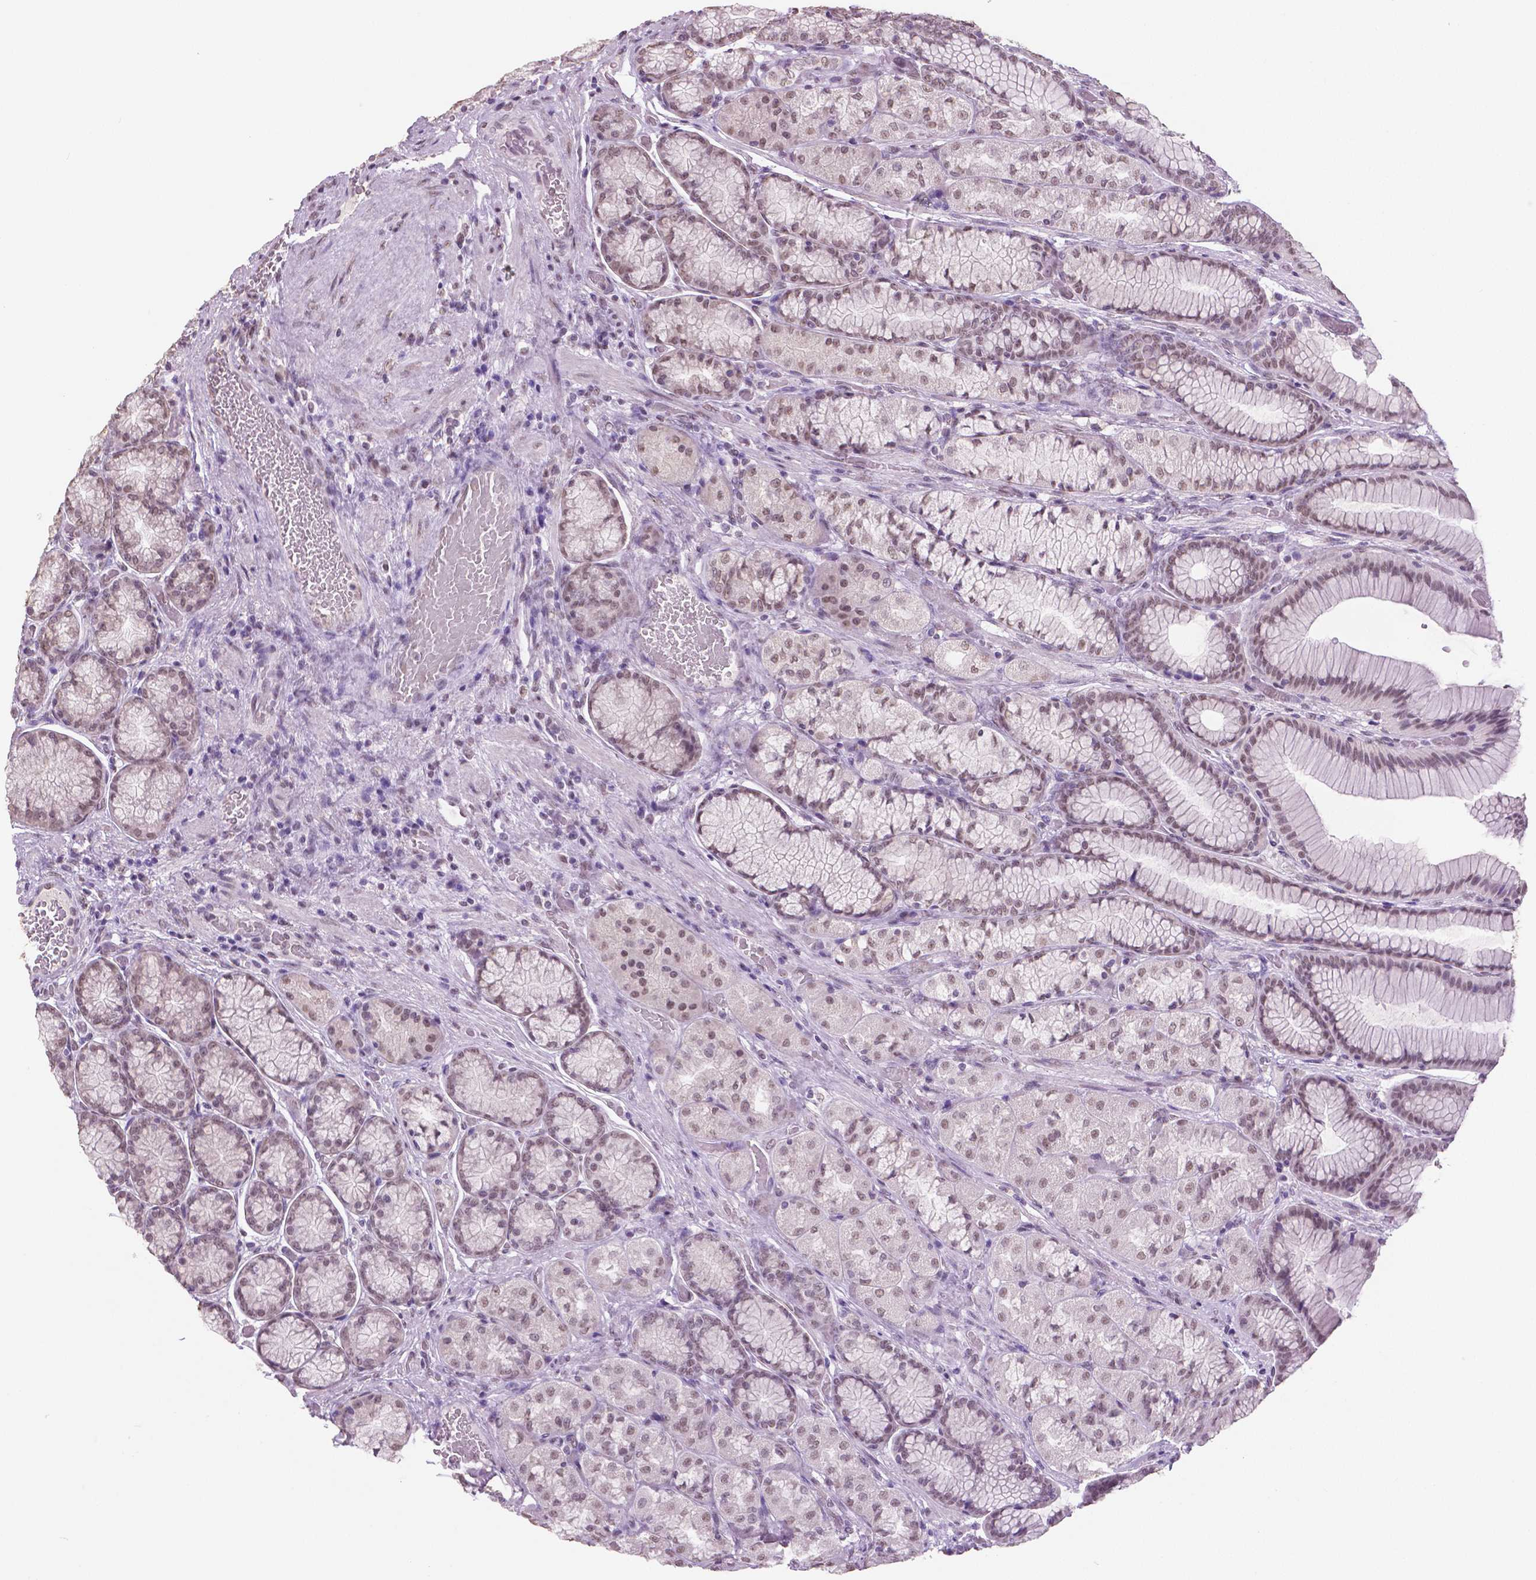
{"staining": {"intensity": "weak", "quantity": "25%-75%", "location": "cytoplasmic/membranous,nuclear"}, "tissue": "stomach", "cell_type": "Glandular cells", "image_type": "normal", "snomed": [{"axis": "morphology", "description": "Normal tissue, NOS"}, {"axis": "morphology", "description": "Adenocarcinoma, NOS"}, {"axis": "morphology", "description": "Adenocarcinoma, High grade"}, {"axis": "topography", "description": "Stomach, upper"}, {"axis": "topography", "description": "Stomach"}], "caption": "Stomach stained with DAB (3,3'-diaminobenzidine) IHC shows low levels of weak cytoplasmic/membranous,nuclear staining in about 25%-75% of glandular cells.", "gene": "IGF2BP1", "patient": {"sex": "female", "age": 65}}